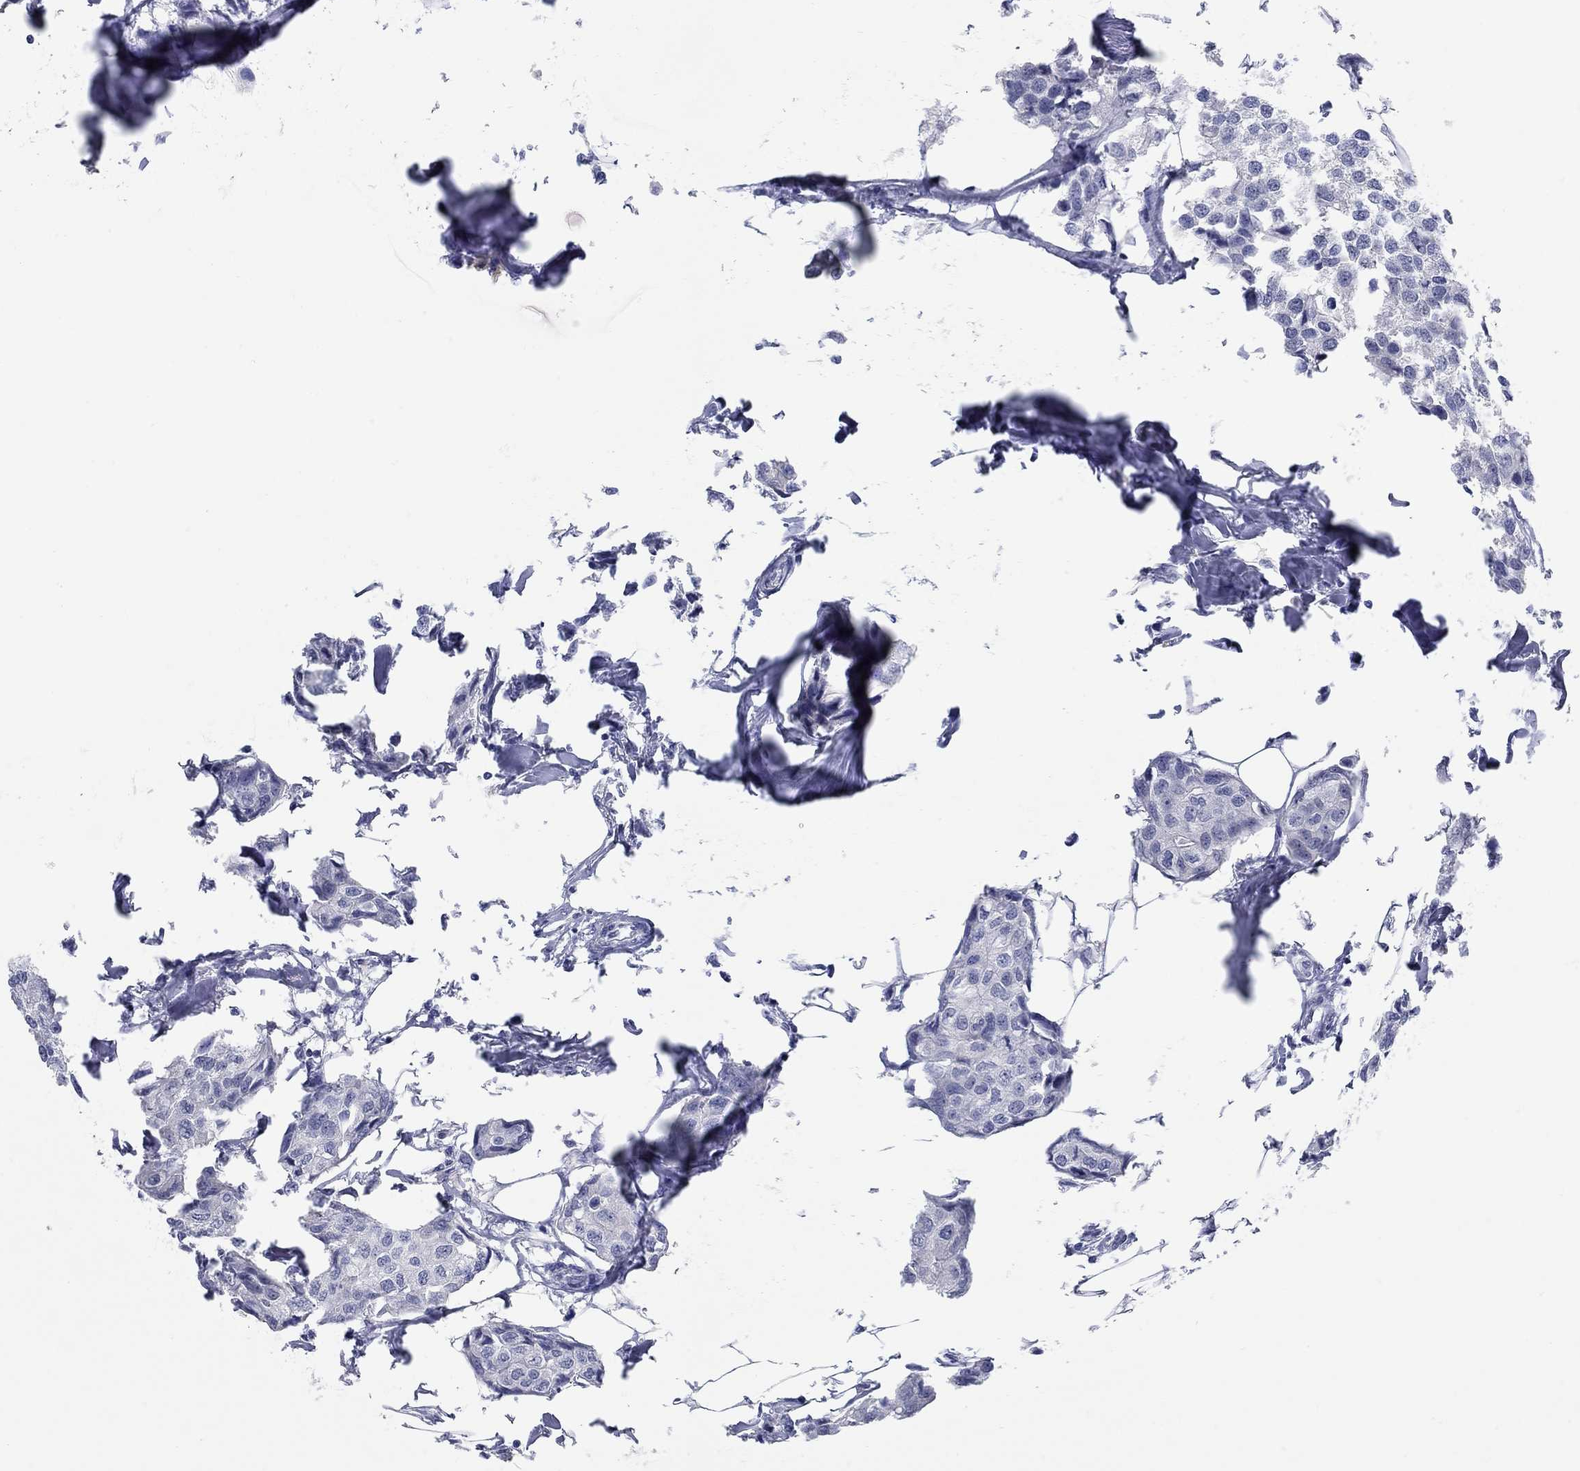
{"staining": {"intensity": "negative", "quantity": "none", "location": "none"}, "tissue": "breast cancer", "cell_type": "Tumor cells", "image_type": "cancer", "snomed": [{"axis": "morphology", "description": "Duct carcinoma"}, {"axis": "topography", "description": "Breast"}], "caption": "Invasive ductal carcinoma (breast) stained for a protein using immunohistochemistry shows no staining tumor cells.", "gene": "WASF3", "patient": {"sex": "female", "age": 80}}